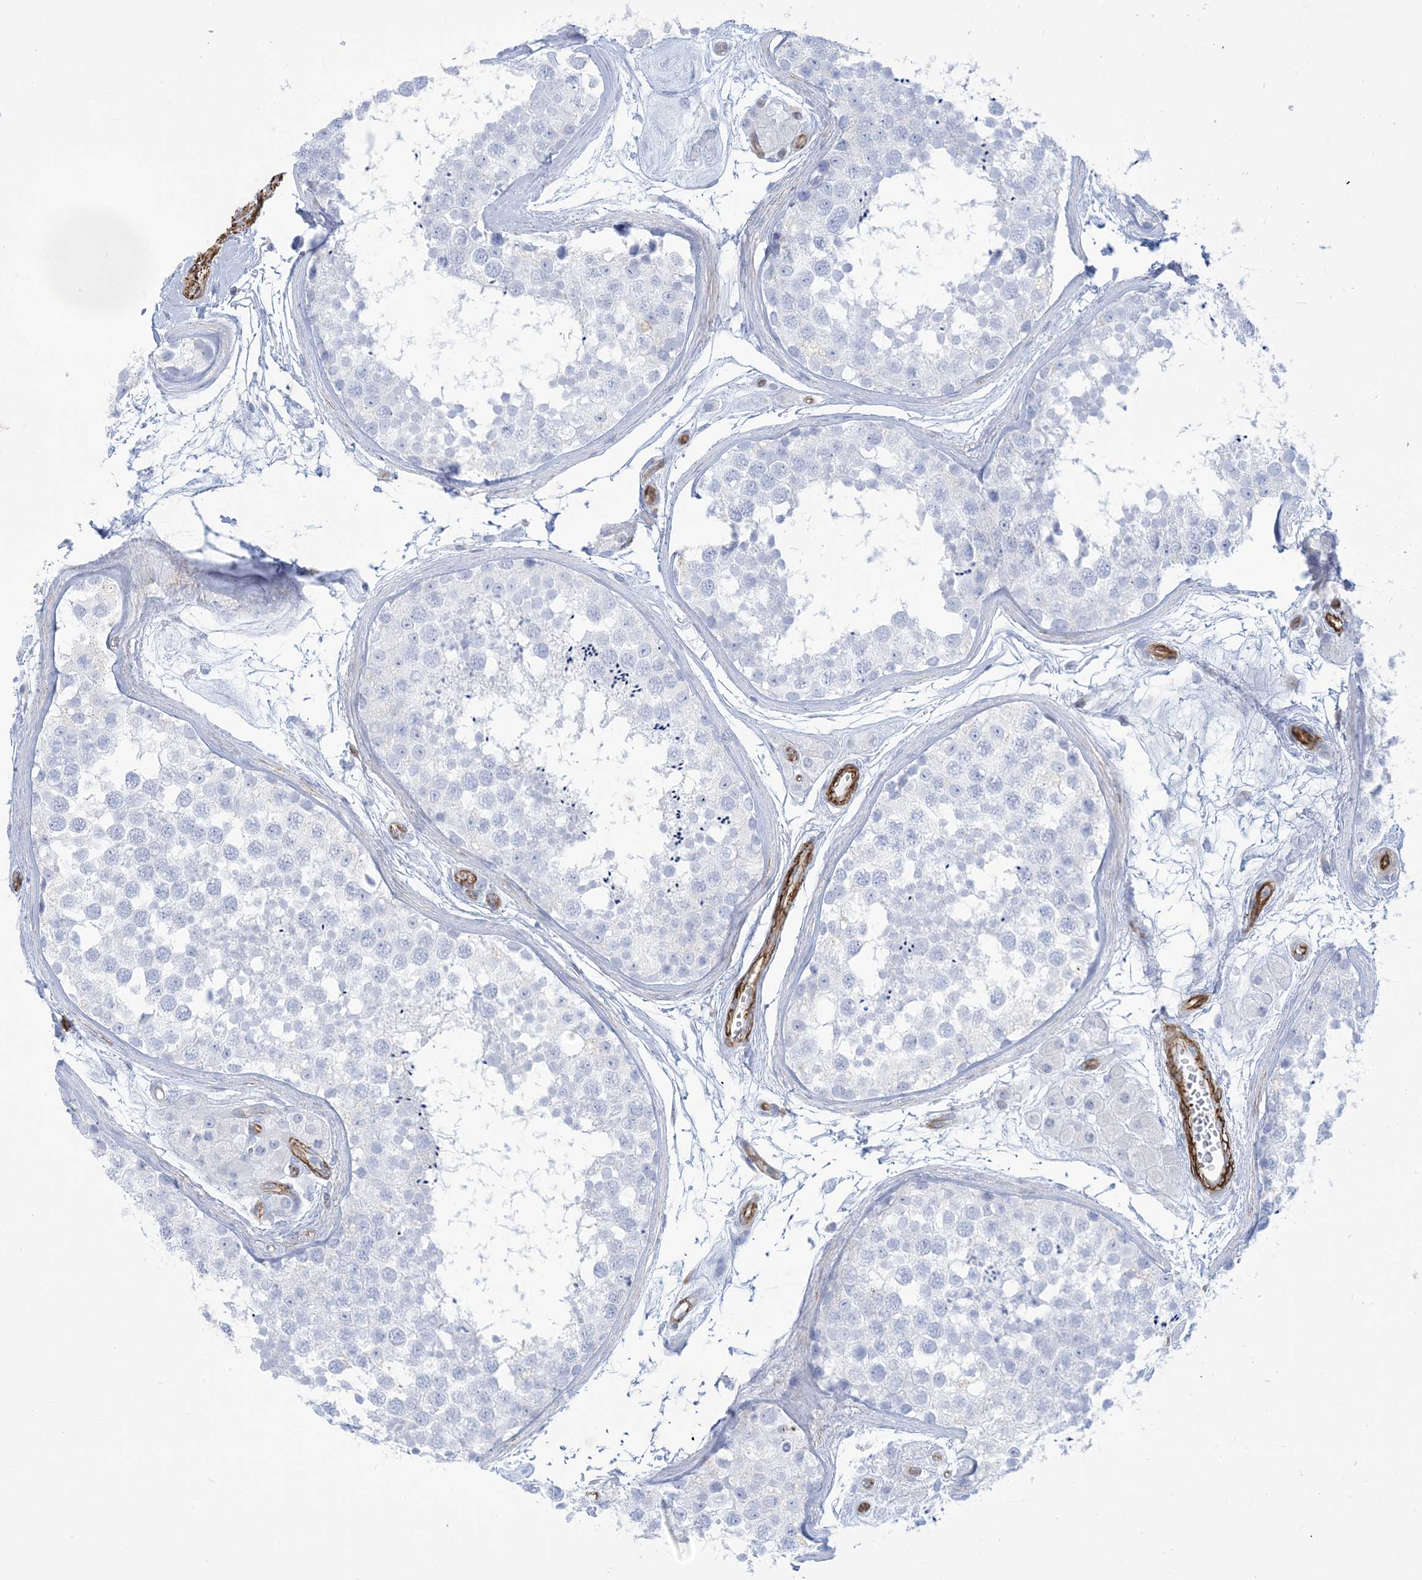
{"staining": {"intensity": "negative", "quantity": "none", "location": "none"}, "tissue": "testis", "cell_type": "Cells in seminiferous ducts", "image_type": "normal", "snomed": [{"axis": "morphology", "description": "Normal tissue, NOS"}, {"axis": "topography", "description": "Testis"}], "caption": "IHC of benign testis reveals no positivity in cells in seminiferous ducts. (DAB immunohistochemistry (IHC) with hematoxylin counter stain).", "gene": "B3GNT7", "patient": {"sex": "male", "age": 56}}